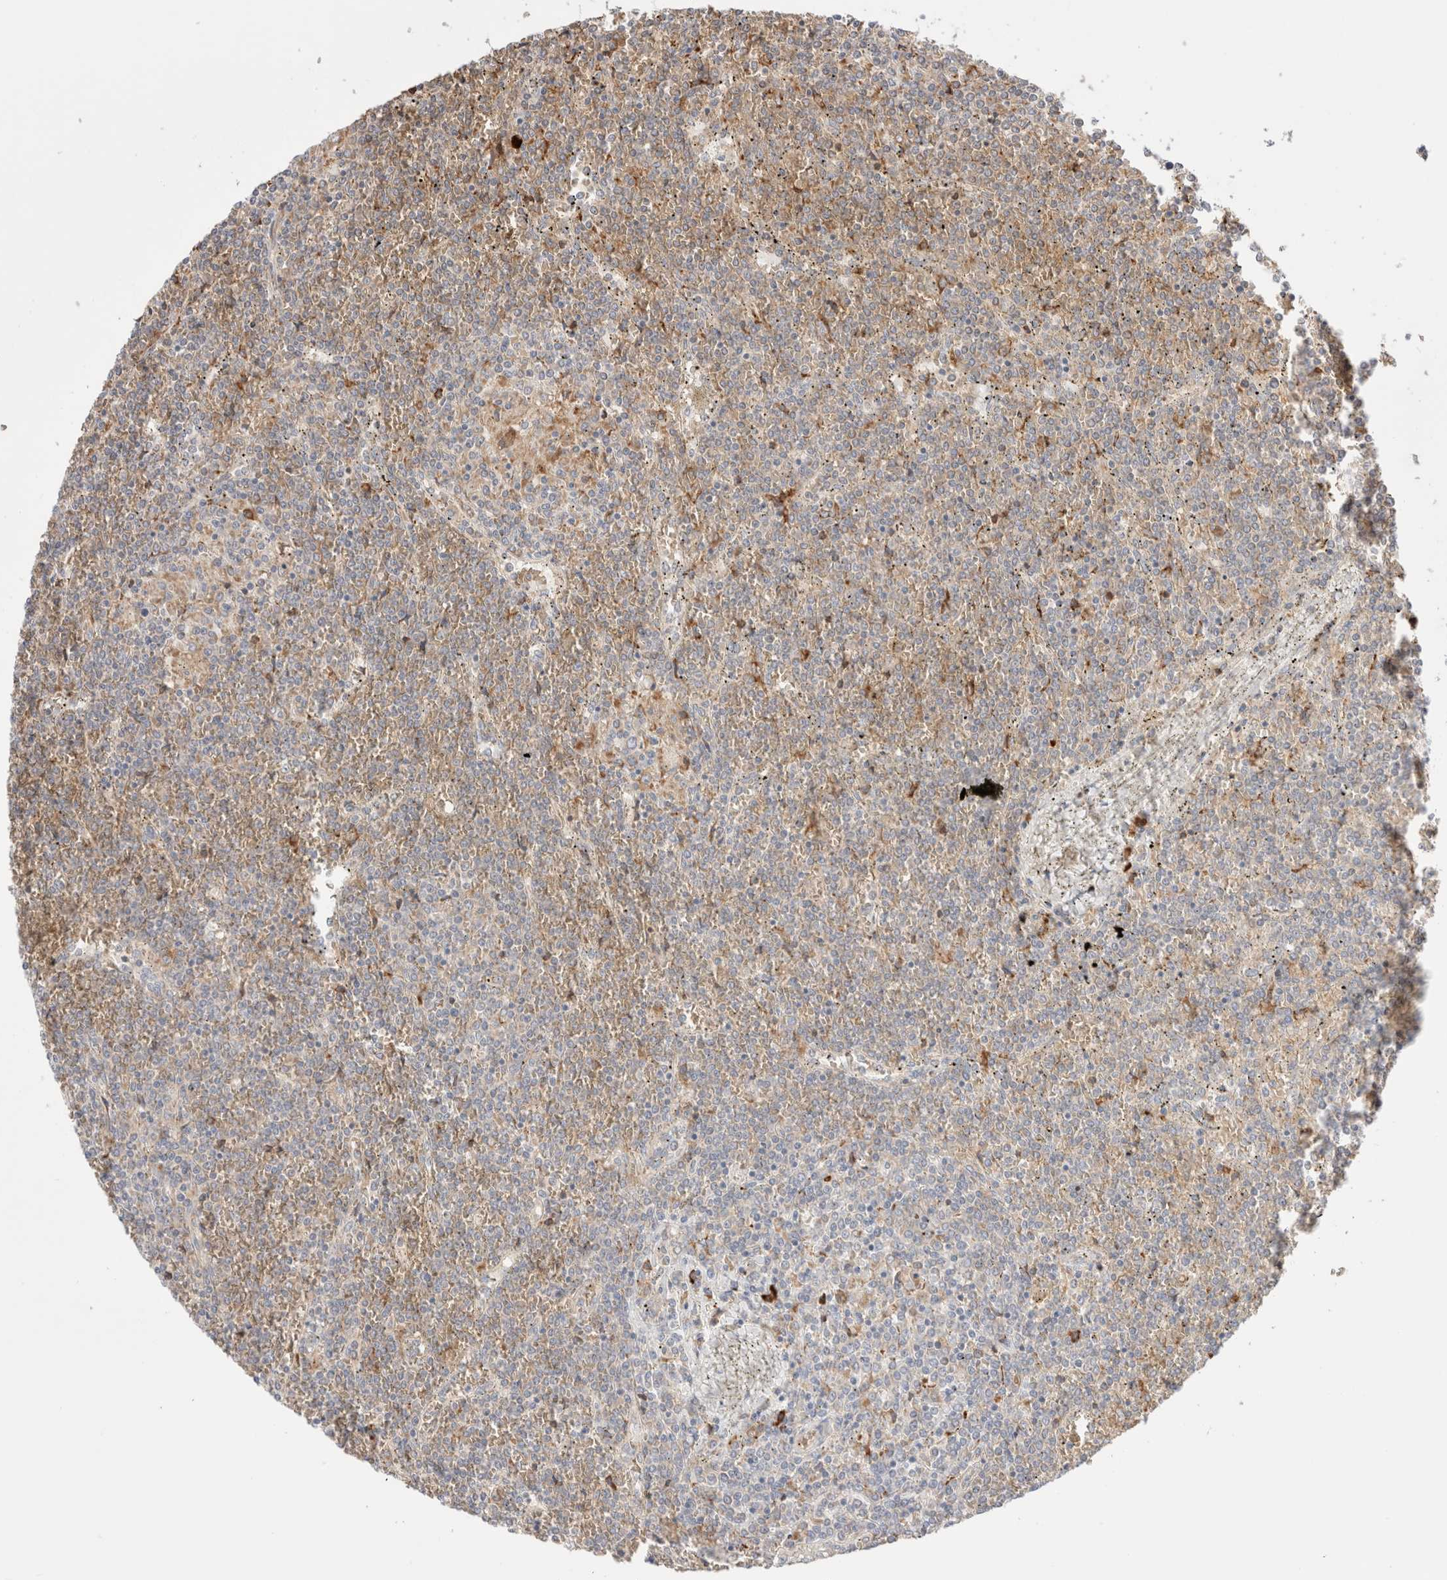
{"staining": {"intensity": "moderate", "quantity": "<25%", "location": "cytoplasmic/membranous"}, "tissue": "lymphoma", "cell_type": "Tumor cells", "image_type": "cancer", "snomed": [{"axis": "morphology", "description": "Malignant lymphoma, non-Hodgkin's type, Low grade"}, {"axis": "topography", "description": "Spleen"}], "caption": "Protein expression analysis of human lymphoma reveals moderate cytoplasmic/membranous positivity in approximately <25% of tumor cells. The staining was performed using DAB to visualize the protein expression in brown, while the nuclei were stained in blue with hematoxylin (Magnification: 20x).", "gene": "UTS2B", "patient": {"sex": "female", "age": 19}}